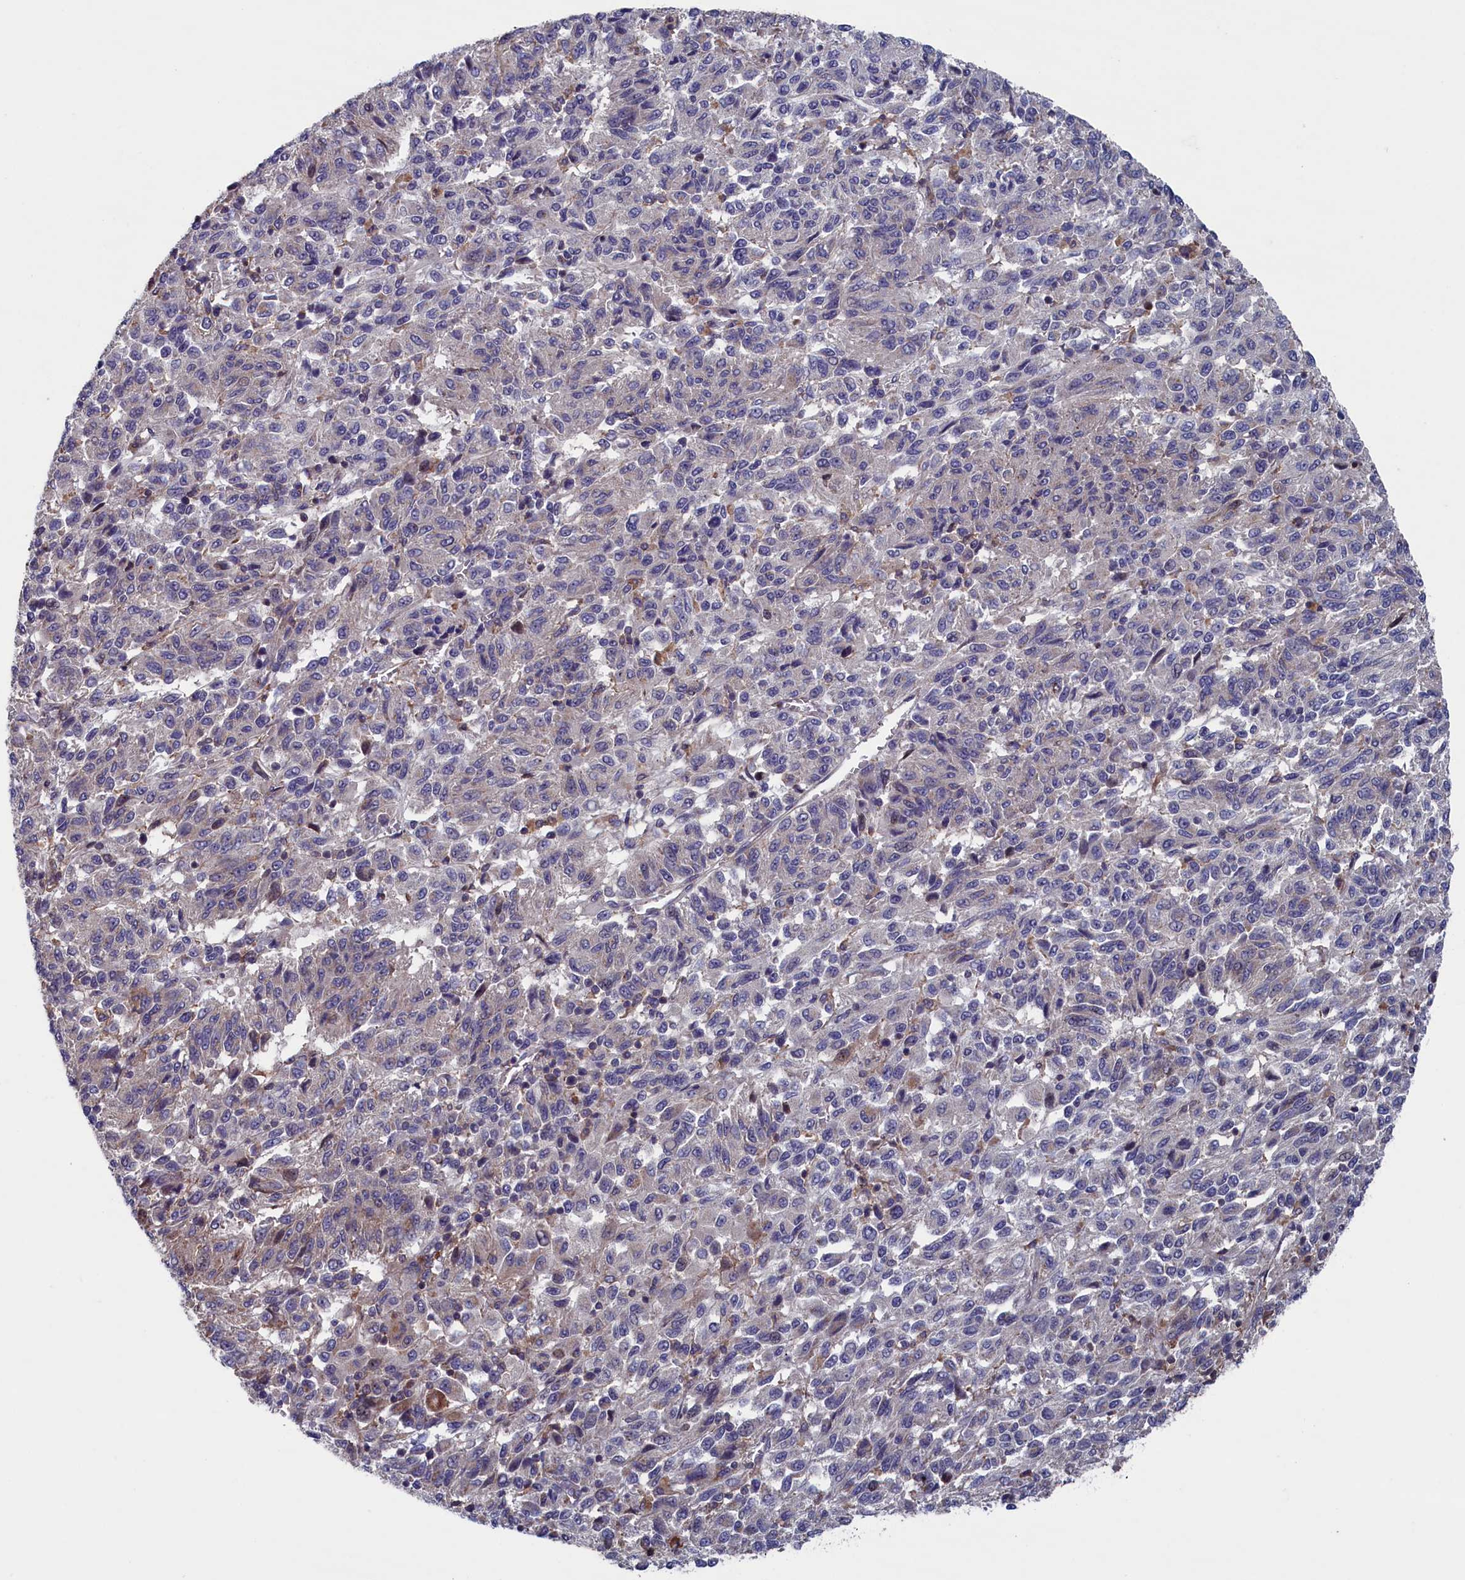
{"staining": {"intensity": "negative", "quantity": "none", "location": "none"}, "tissue": "melanoma", "cell_type": "Tumor cells", "image_type": "cancer", "snomed": [{"axis": "morphology", "description": "Malignant melanoma, Metastatic site"}, {"axis": "topography", "description": "Lung"}], "caption": "An IHC micrograph of malignant melanoma (metastatic site) is shown. There is no staining in tumor cells of malignant melanoma (metastatic site).", "gene": "SPATA13", "patient": {"sex": "male", "age": 64}}